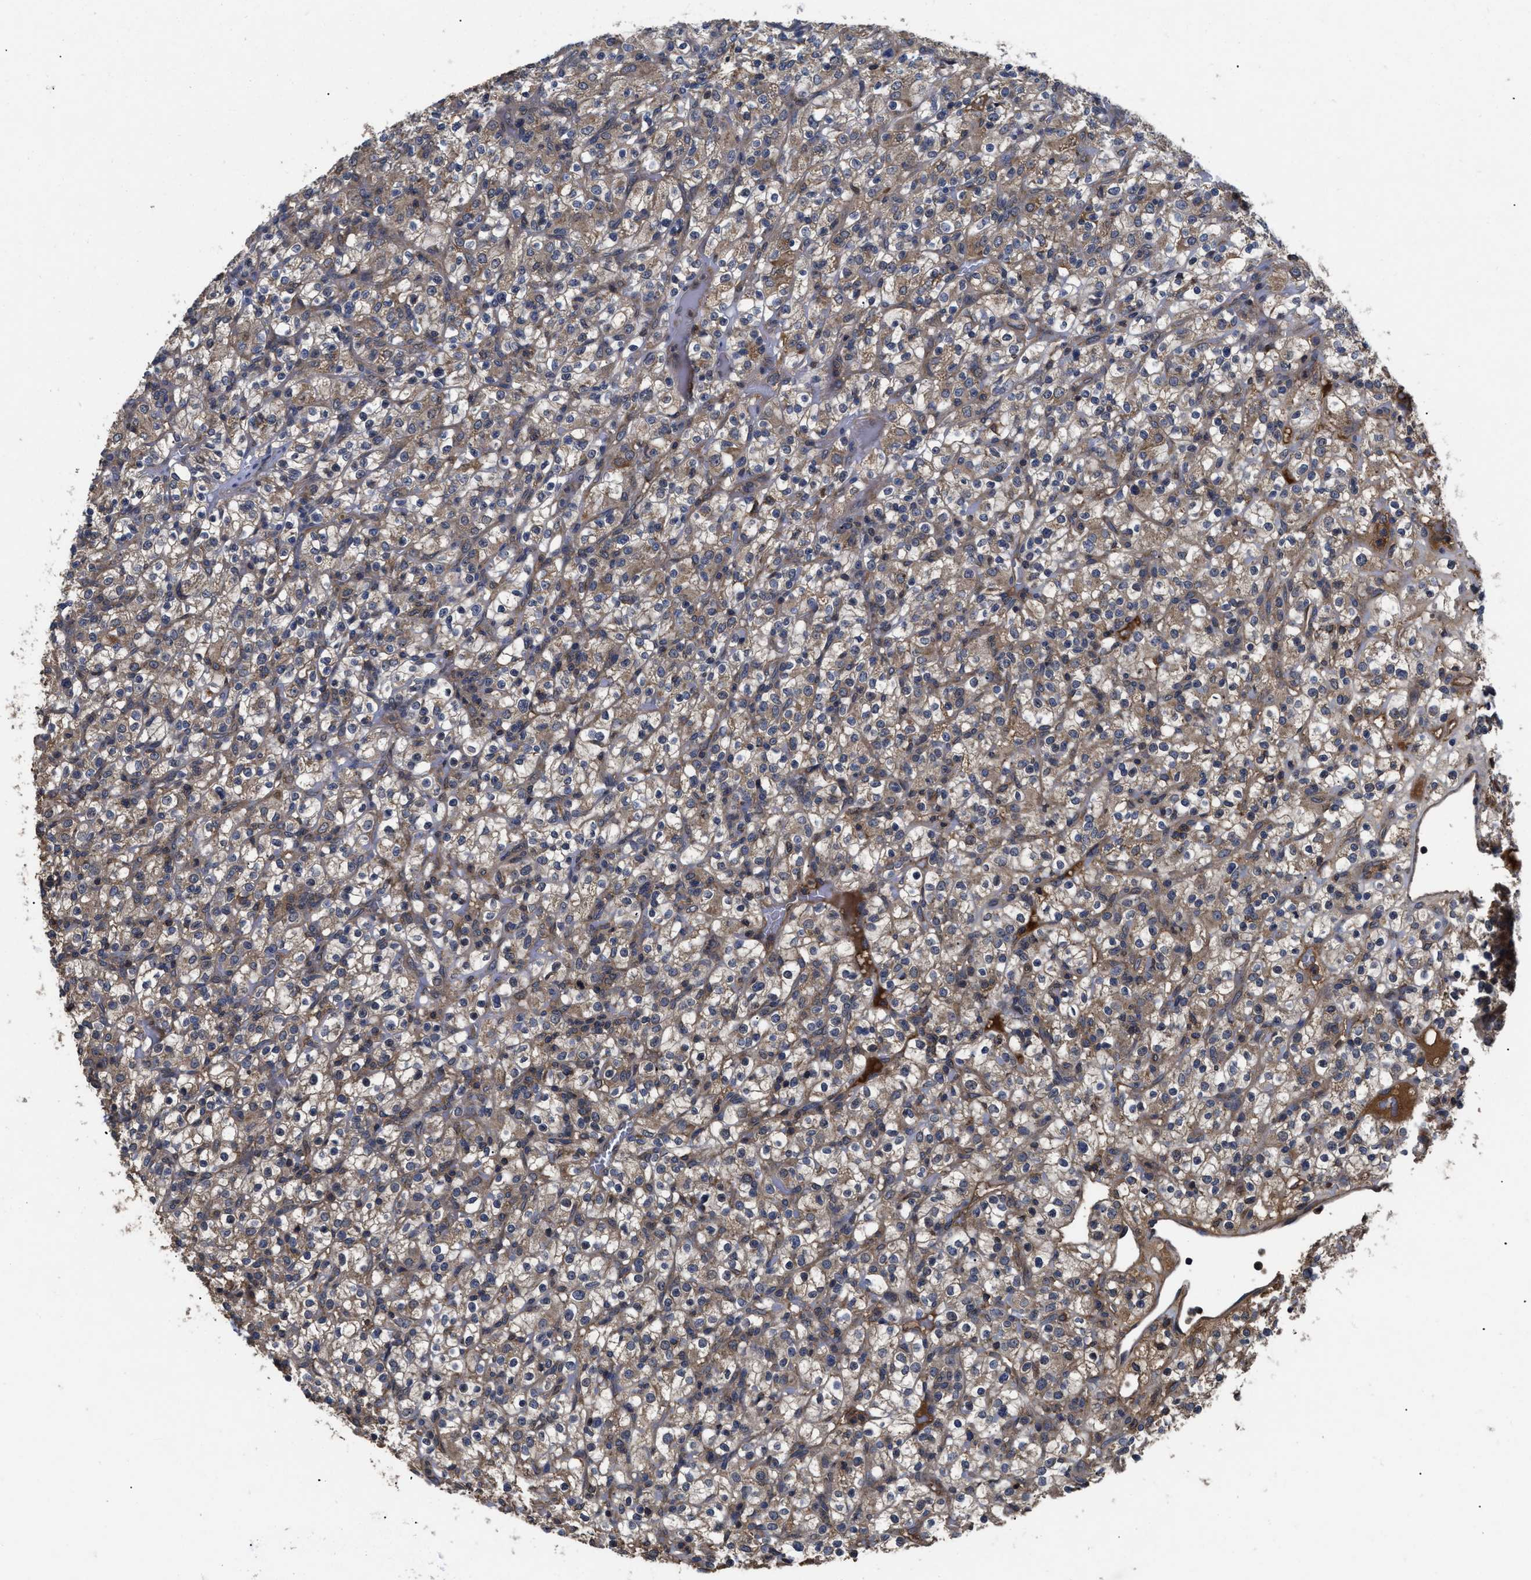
{"staining": {"intensity": "moderate", "quantity": ">75%", "location": "cytoplasmic/membranous"}, "tissue": "renal cancer", "cell_type": "Tumor cells", "image_type": "cancer", "snomed": [{"axis": "morphology", "description": "Normal tissue, NOS"}, {"axis": "morphology", "description": "Adenocarcinoma, NOS"}, {"axis": "topography", "description": "Kidney"}], "caption": "Immunohistochemical staining of human renal cancer reveals medium levels of moderate cytoplasmic/membranous expression in about >75% of tumor cells.", "gene": "LRRC3", "patient": {"sex": "female", "age": 72}}